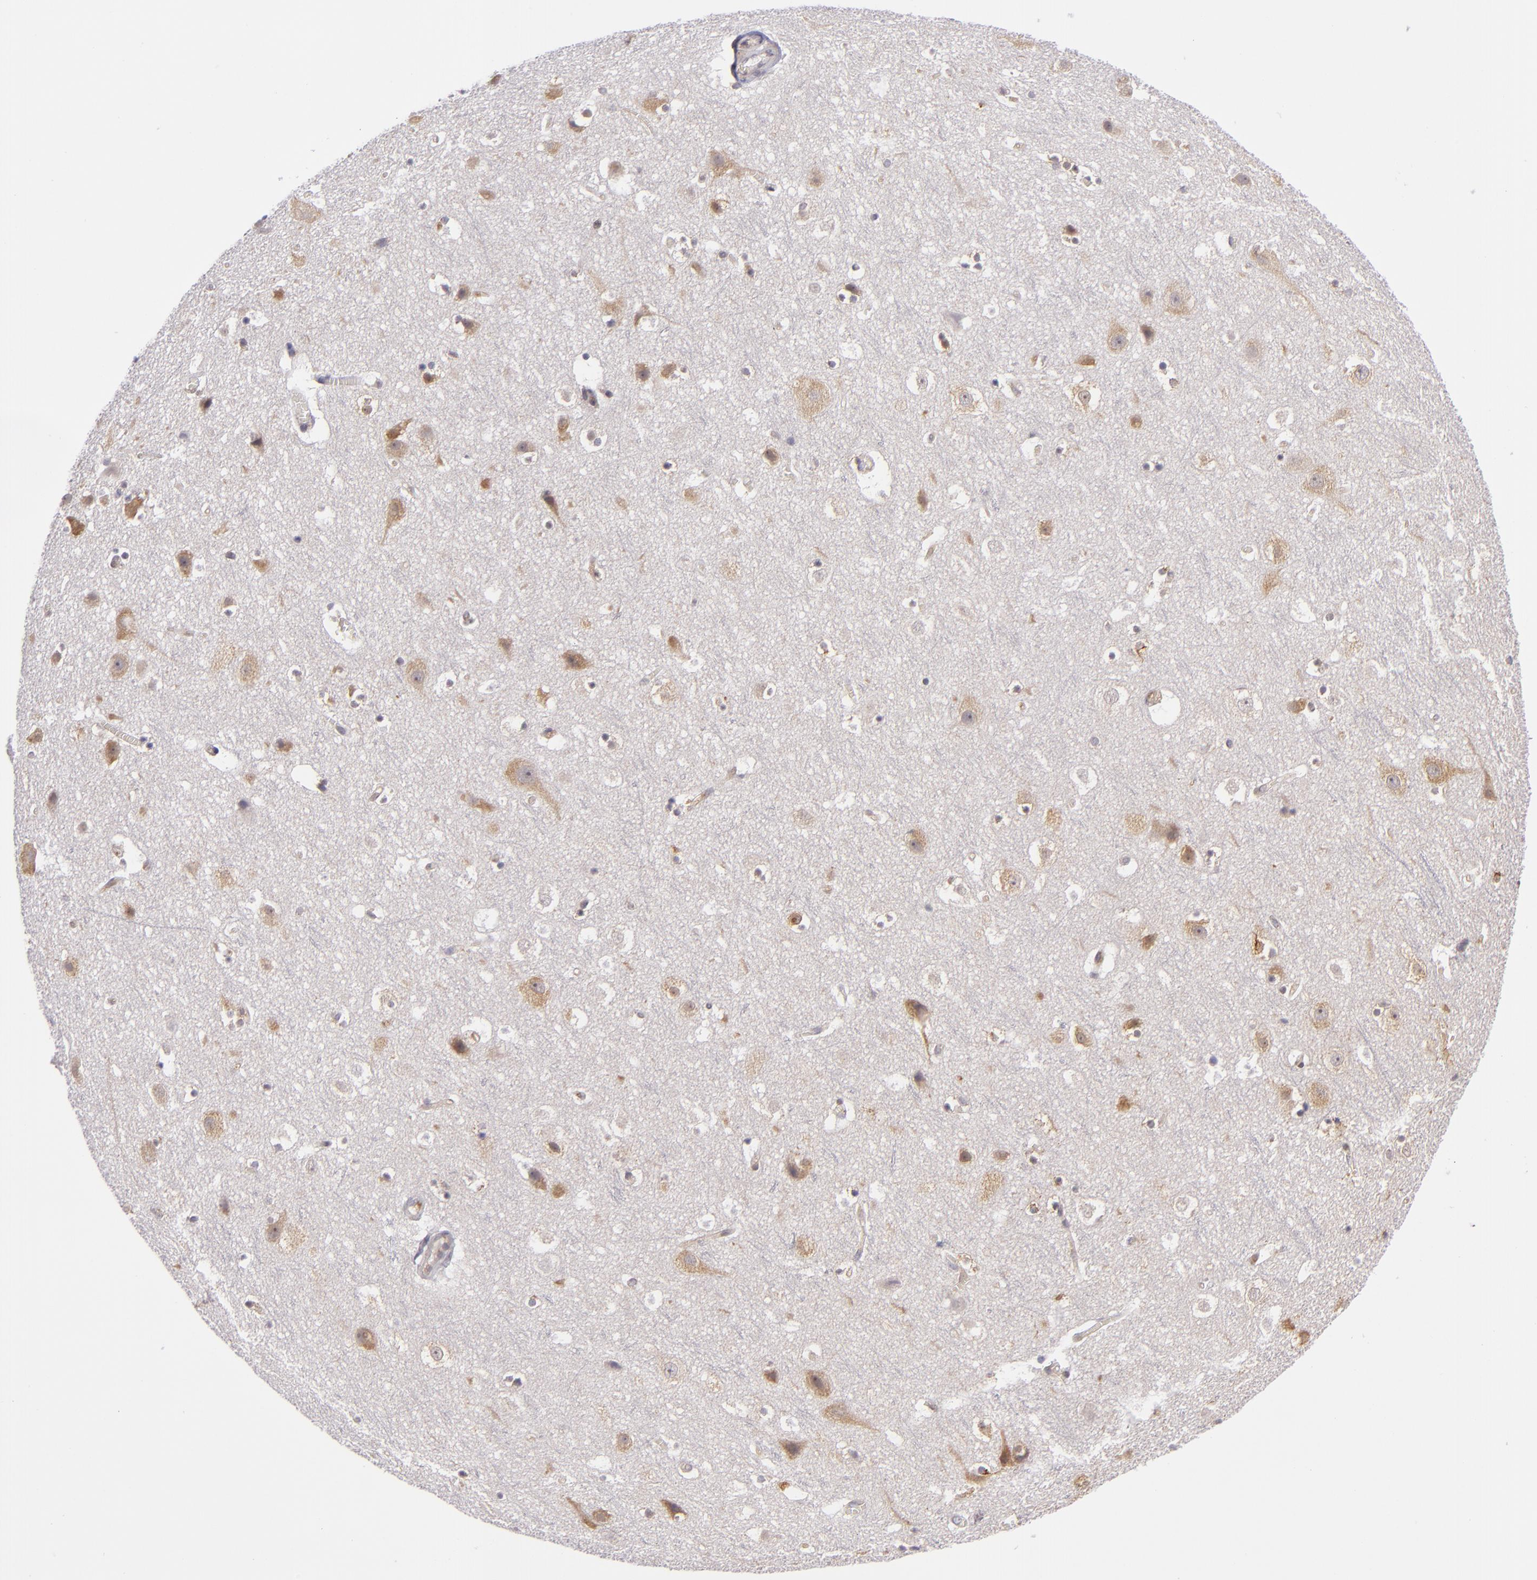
{"staining": {"intensity": "negative", "quantity": "none", "location": "none"}, "tissue": "cerebral cortex", "cell_type": "Endothelial cells", "image_type": "normal", "snomed": [{"axis": "morphology", "description": "Normal tissue, NOS"}, {"axis": "topography", "description": "Cerebral cortex"}], "caption": "The immunohistochemistry (IHC) micrograph has no significant positivity in endothelial cells of cerebral cortex.", "gene": "UPF3B", "patient": {"sex": "male", "age": 45}}